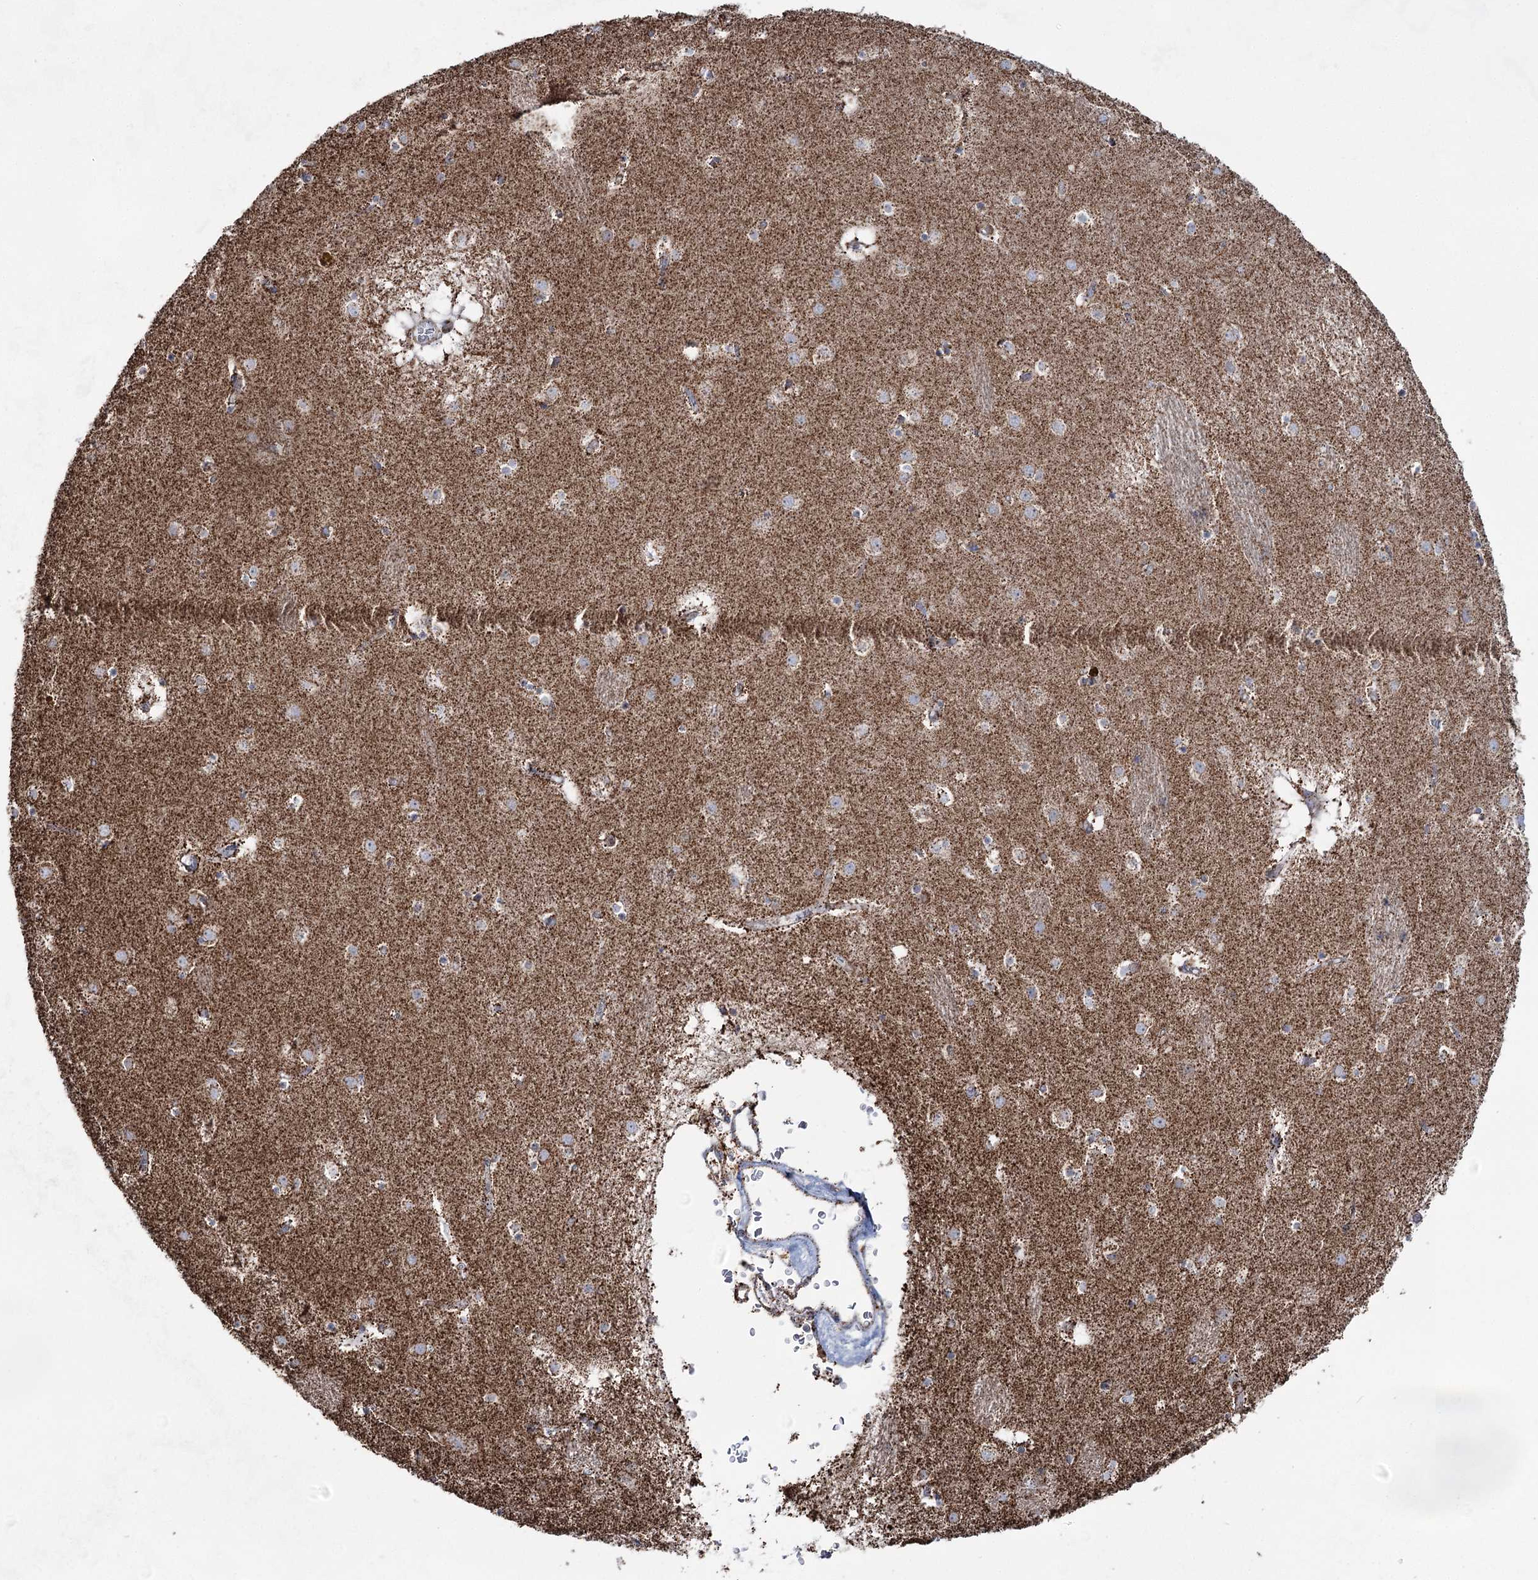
{"staining": {"intensity": "moderate", "quantity": ">75%", "location": "cytoplasmic/membranous"}, "tissue": "caudate", "cell_type": "Glial cells", "image_type": "normal", "snomed": [{"axis": "morphology", "description": "Normal tissue, NOS"}, {"axis": "topography", "description": "Lateral ventricle wall"}], "caption": "The immunohistochemical stain labels moderate cytoplasmic/membranous expression in glial cells of unremarkable caudate. (brown staining indicates protein expression, while blue staining denotes nuclei).", "gene": "CWF19L1", "patient": {"sex": "male", "age": 70}}